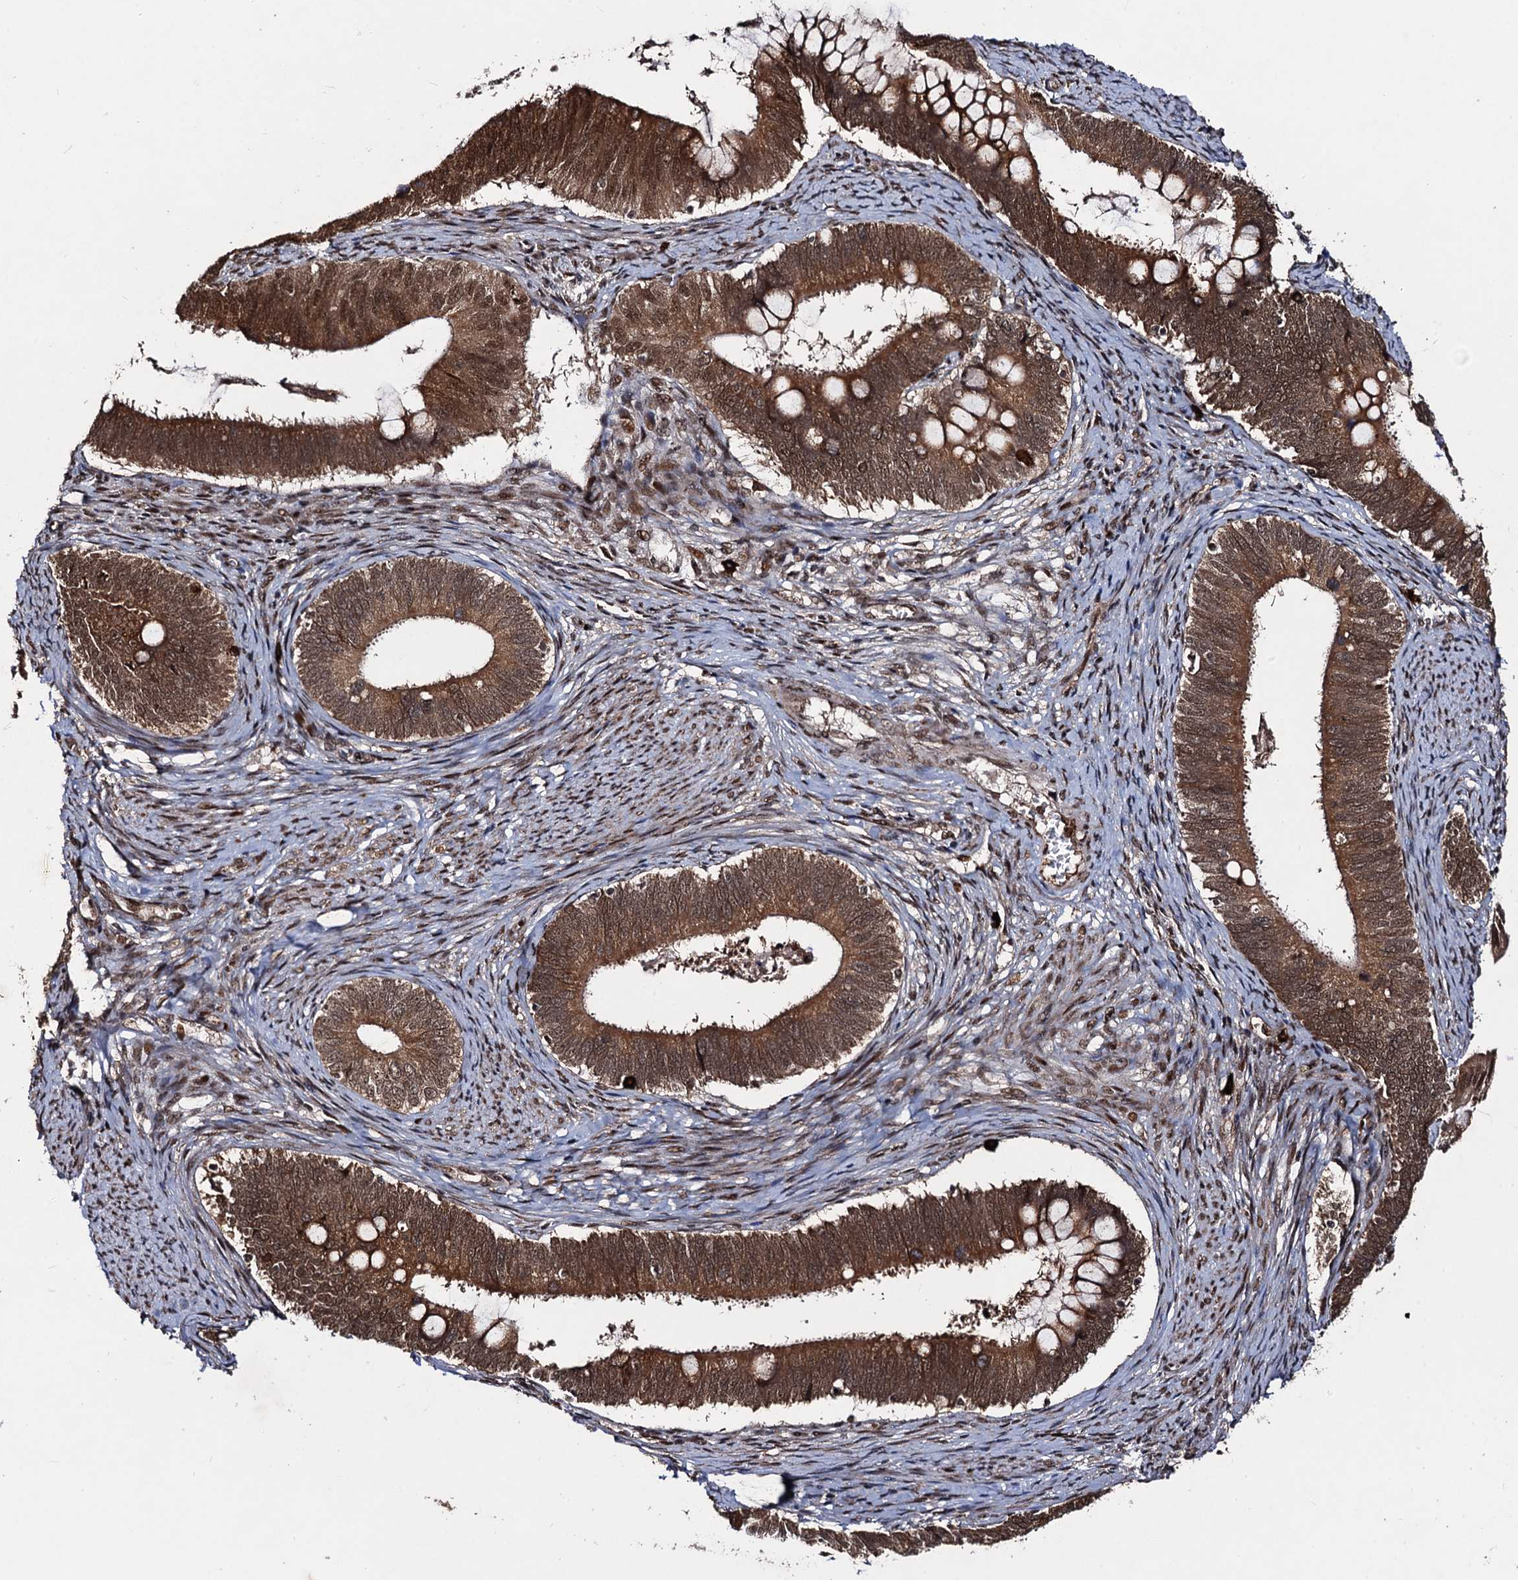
{"staining": {"intensity": "strong", "quantity": ">75%", "location": "cytoplasmic/membranous,nuclear"}, "tissue": "cervical cancer", "cell_type": "Tumor cells", "image_type": "cancer", "snomed": [{"axis": "morphology", "description": "Adenocarcinoma, NOS"}, {"axis": "topography", "description": "Cervix"}], "caption": "Approximately >75% of tumor cells in cervical adenocarcinoma display strong cytoplasmic/membranous and nuclear protein expression as visualized by brown immunohistochemical staining.", "gene": "SFSWAP", "patient": {"sex": "female", "age": 42}}